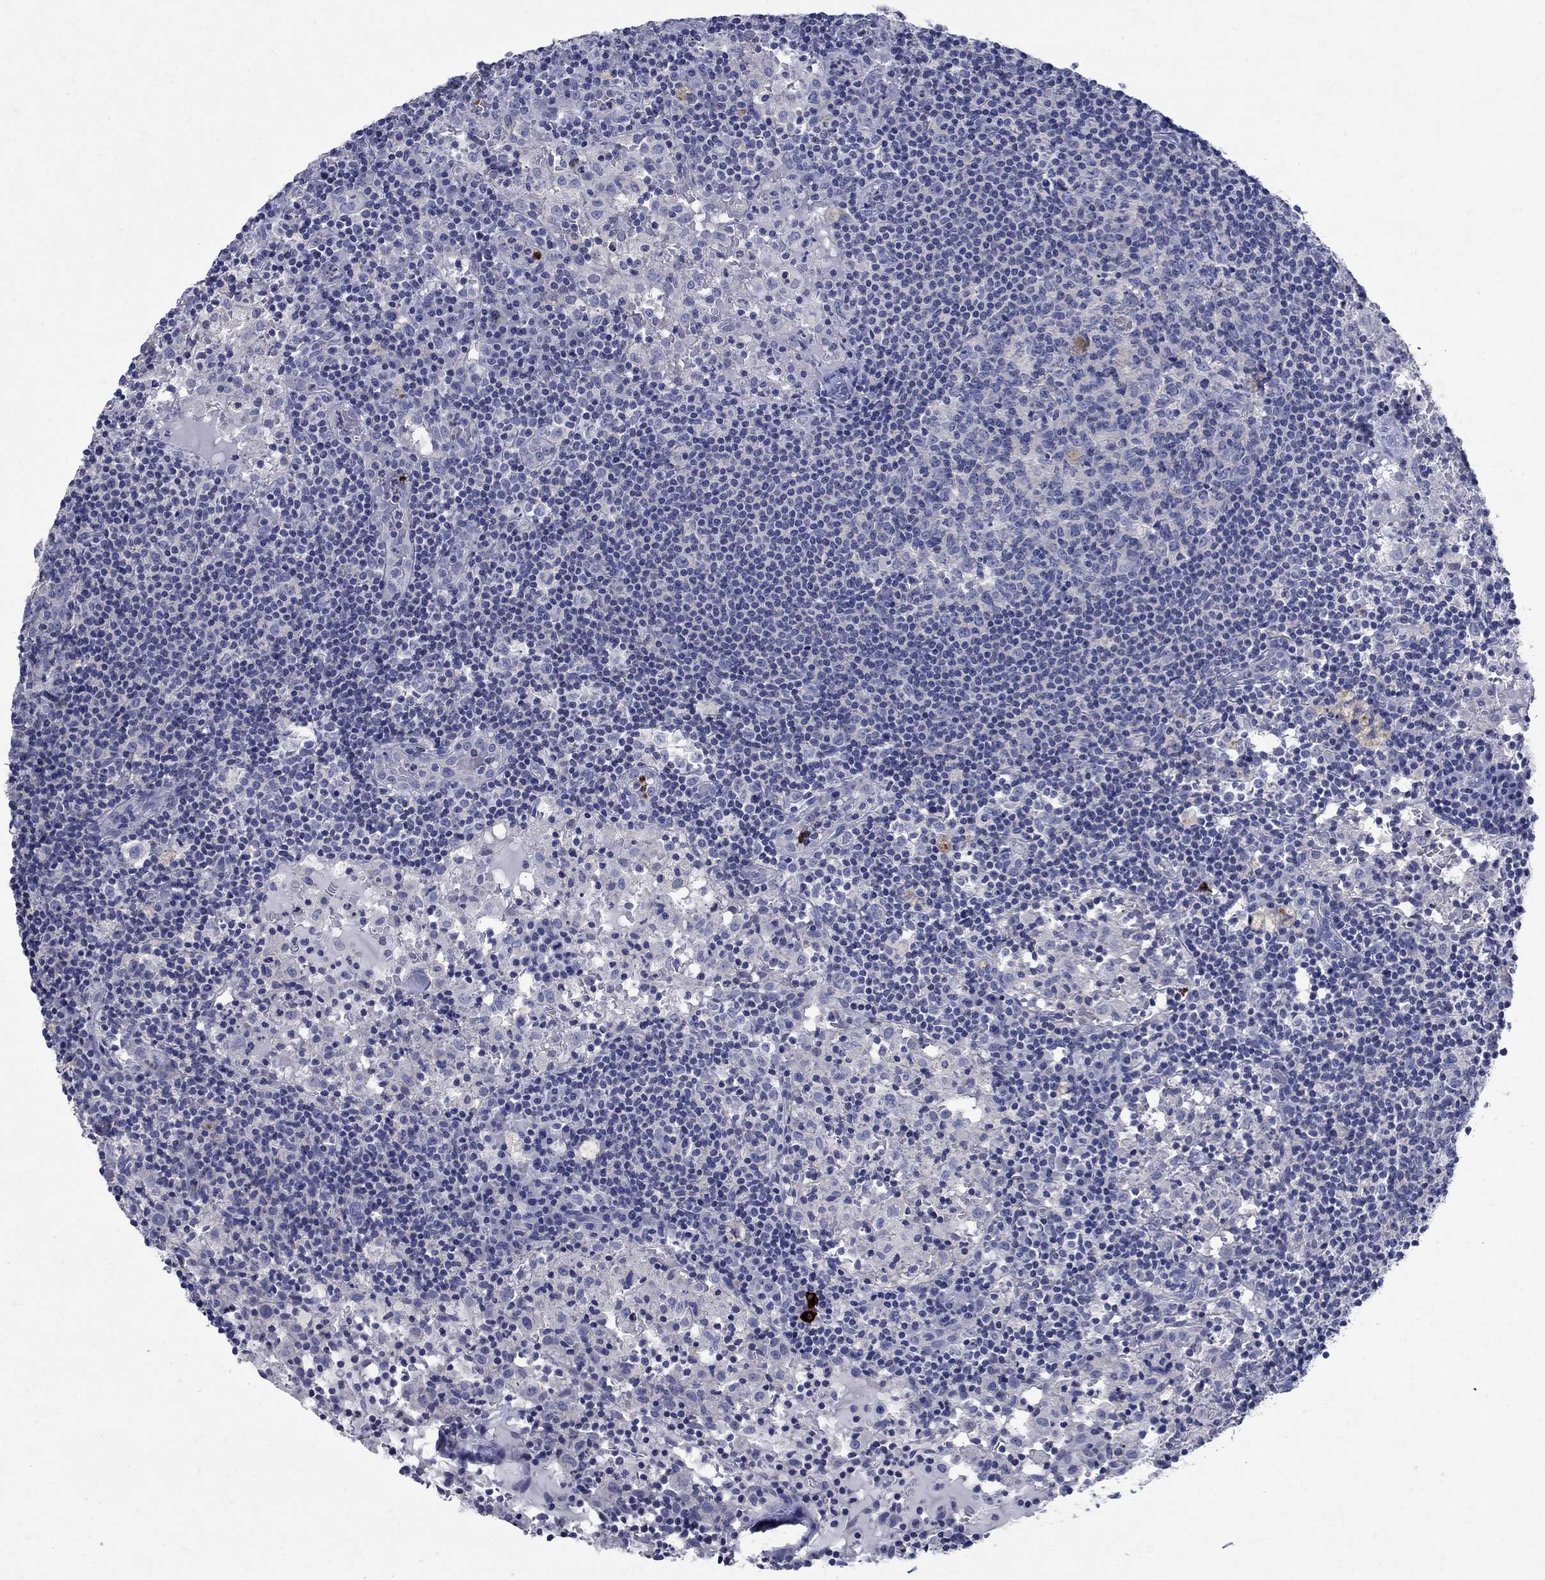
{"staining": {"intensity": "negative", "quantity": "none", "location": "none"}, "tissue": "lymph node", "cell_type": "Germinal center cells", "image_type": "normal", "snomed": [{"axis": "morphology", "description": "Normal tissue, NOS"}, {"axis": "topography", "description": "Lymph node"}], "caption": "IHC image of normal human lymph node stained for a protein (brown), which exhibits no positivity in germinal center cells. The staining was performed using DAB to visualize the protein expression in brown, while the nuclei were stained in blue with hematoxylin (Magnification: 20x).", "gene": "SULT2B1", "patient": {"sex": "male", "age": 62}}